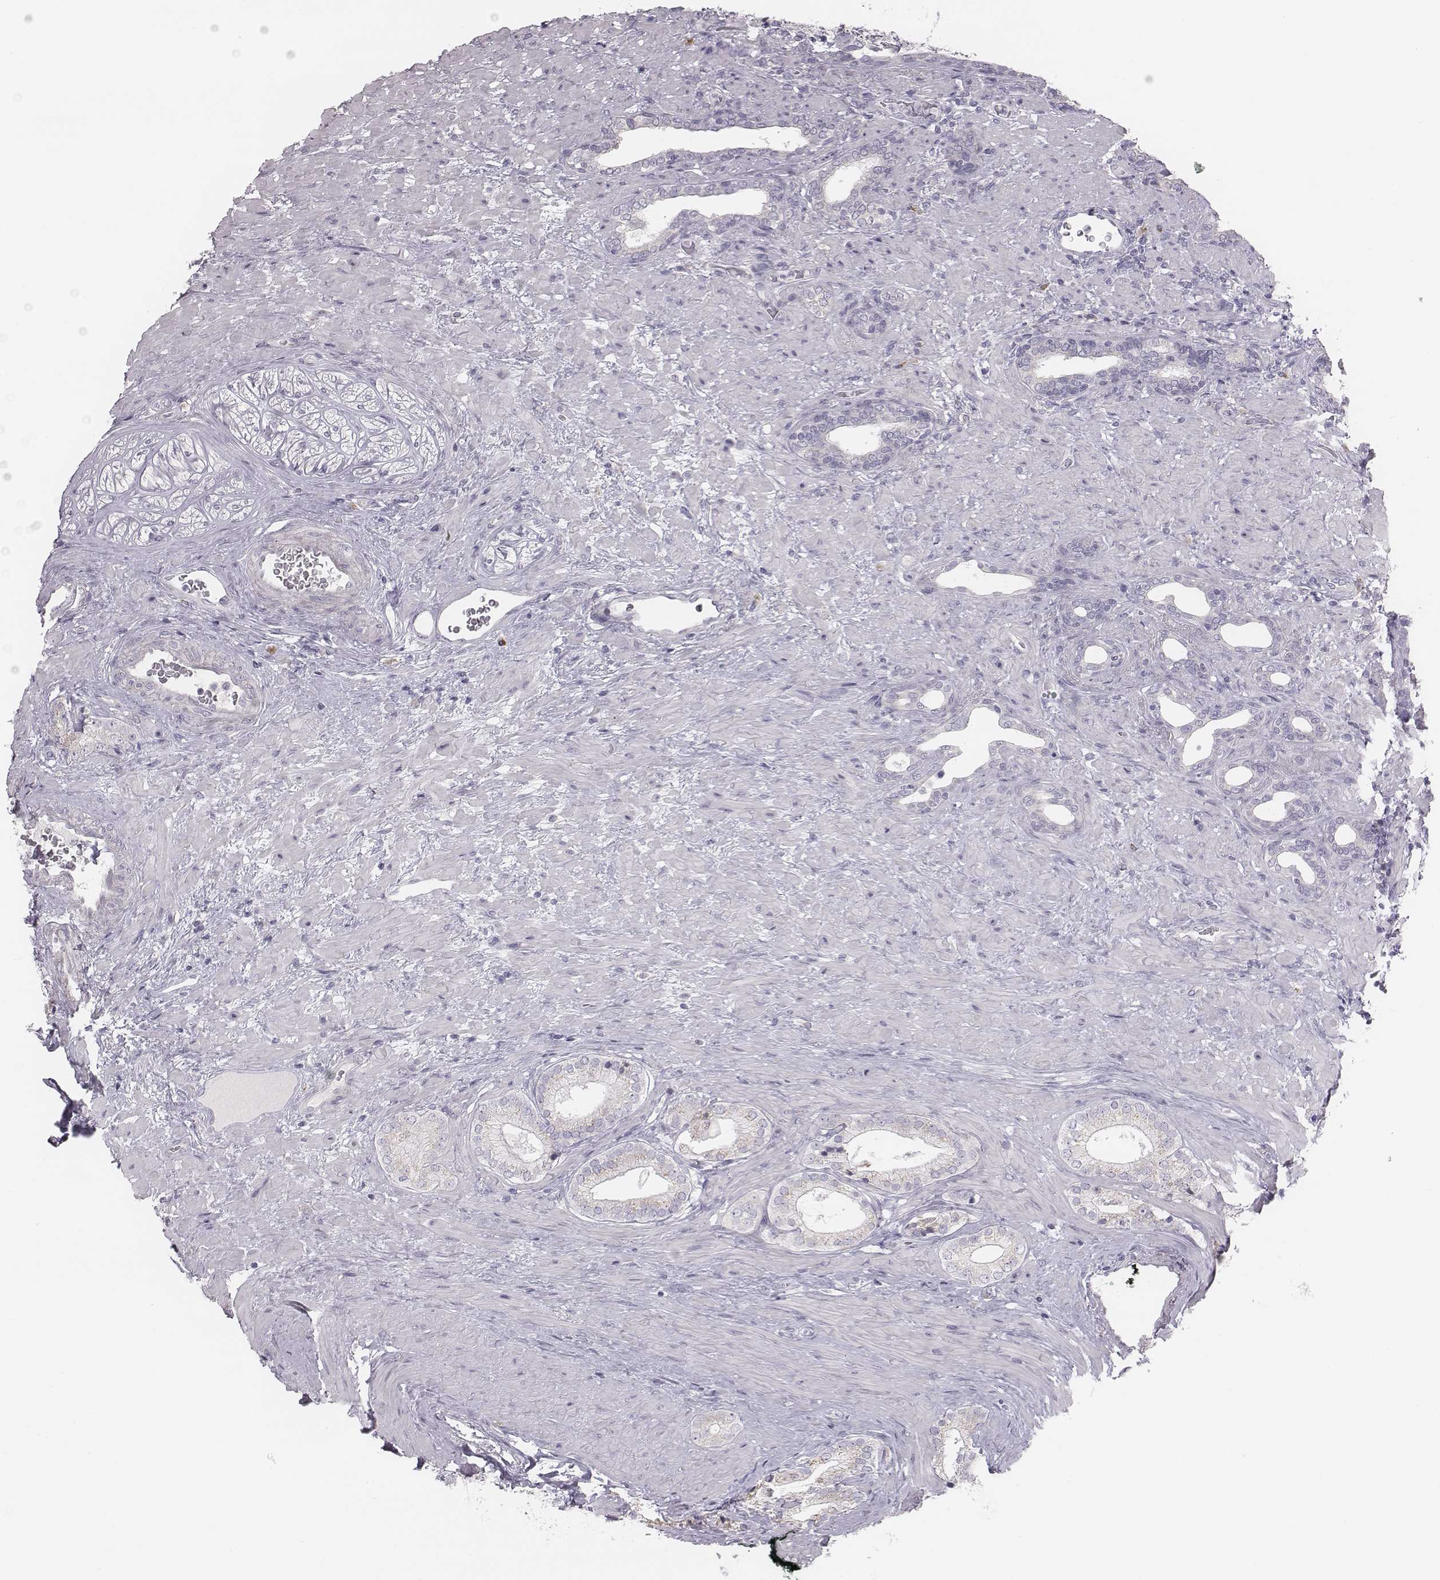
{"staining": {"intensity": "negative", "quantity": "none", "location": "none"}, "tissue": "prostate cancer", "cell_type": "Tumor cells", "image_type": "cancer", "snomed": [{"axis": "morphology", "description": "Adenocarcinoma, Low grade"}, {"axis": "topography", "description": "Prostate and seminal vesicle, NOS"}], "caption": "The histopathology image displays no significant staining in tumor cells of prostate cancer.", "gene": "C6orf58", "patient": {"sex": "male", "age": 61}}